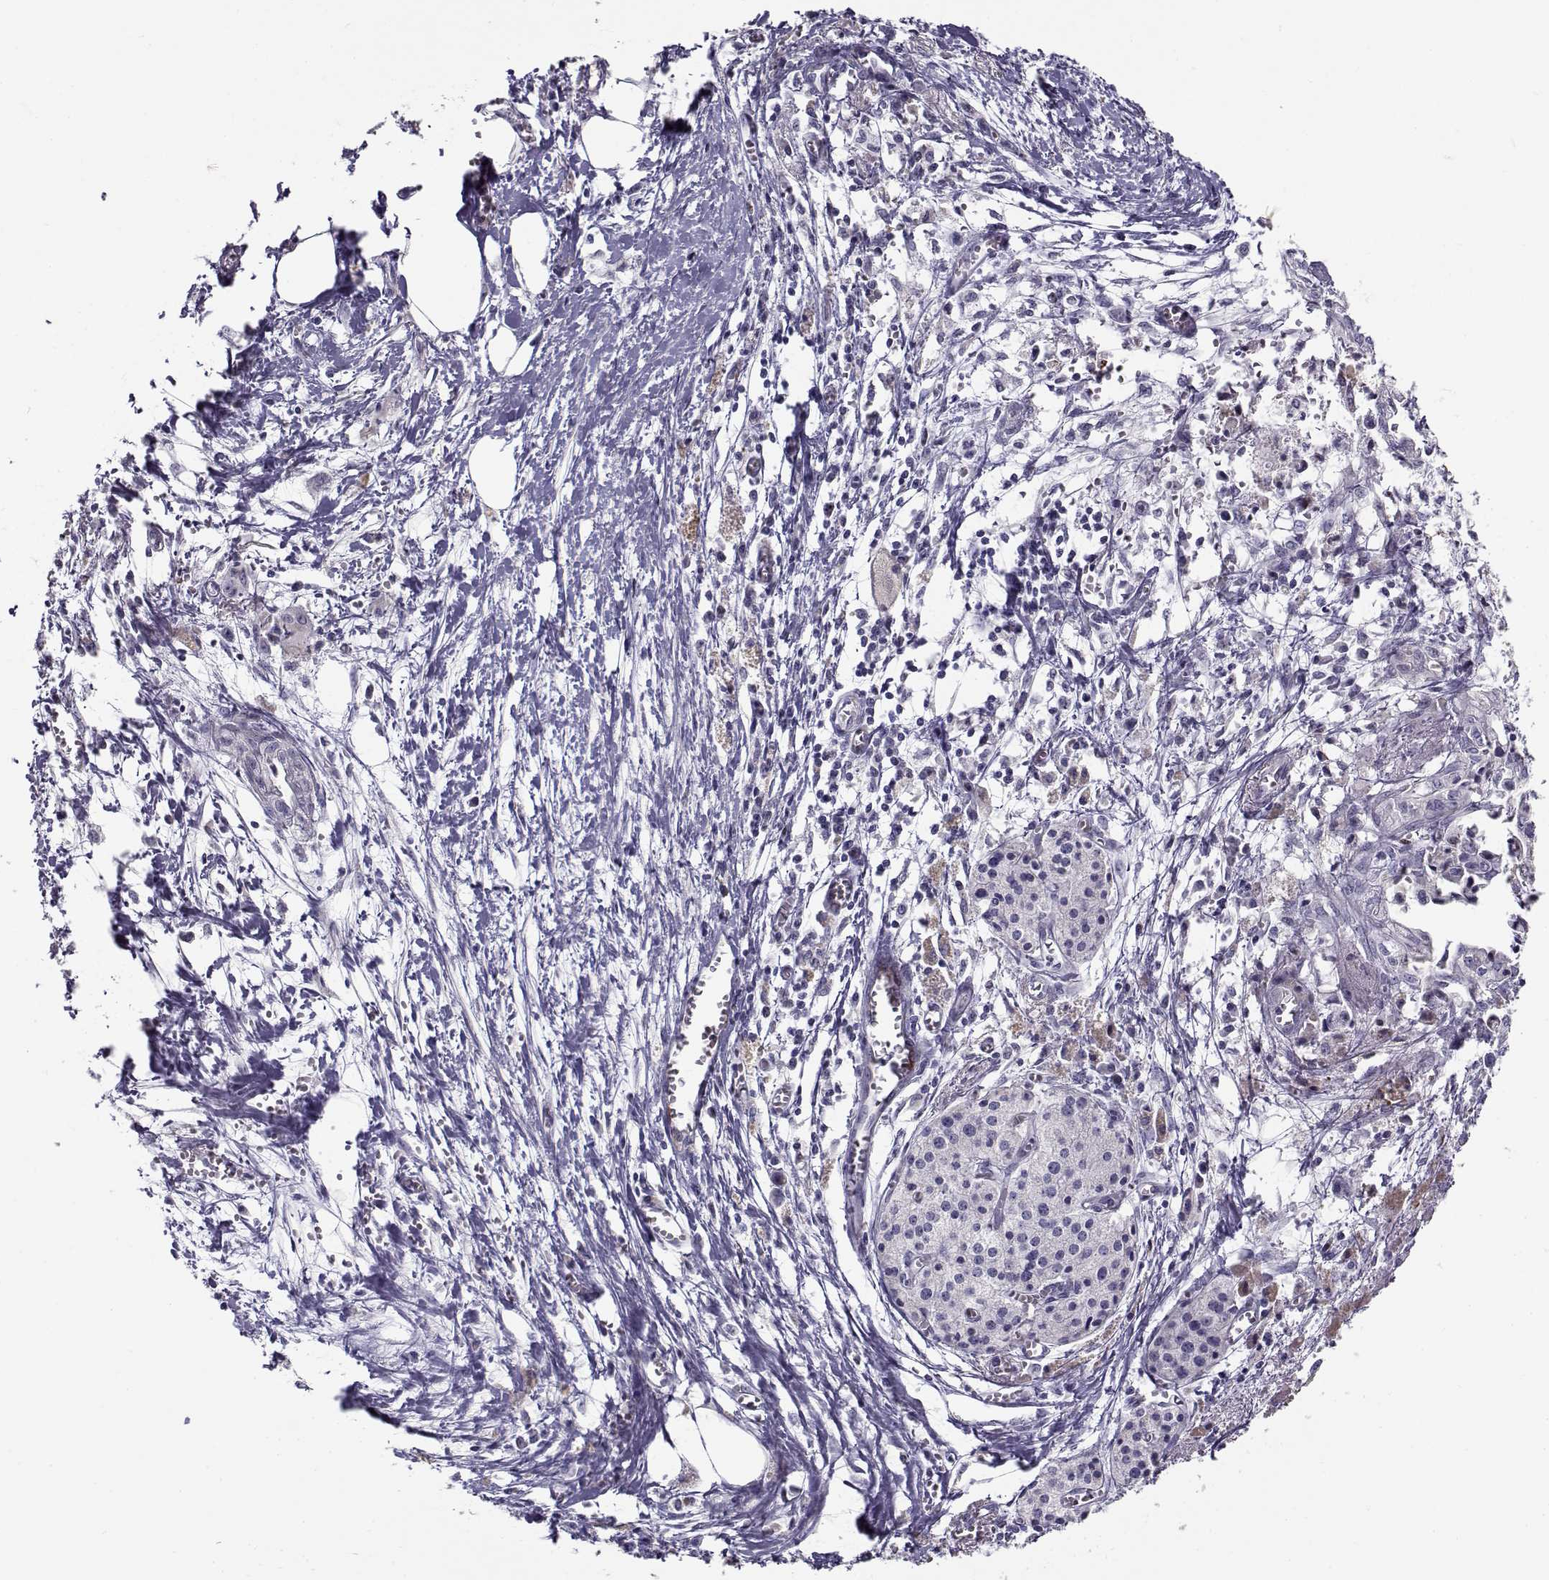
{"staining": {"intensity": "negative", "quantity": "none", "location": "none"}, "tissue": "pancreatic cancer", "cell_type": "Tumor cells", "image_type": "cancer", "snomed": [{"axis": "morphology", "description": "Adenocarcinoma, NOS"}, {"axis": "topography", "description": "Pancreas"}], "caption": "Protein analysis of adenocarcinoma (pancreatic) demonstrates no significant positivity in tumor cells. (DAB (3,3'-diaminobenzidine) immunohistochemistry visualized using brightfield microscopy, high magnification).", "gene": "NPW", "patient": {"sex": "female", "age": 61}}